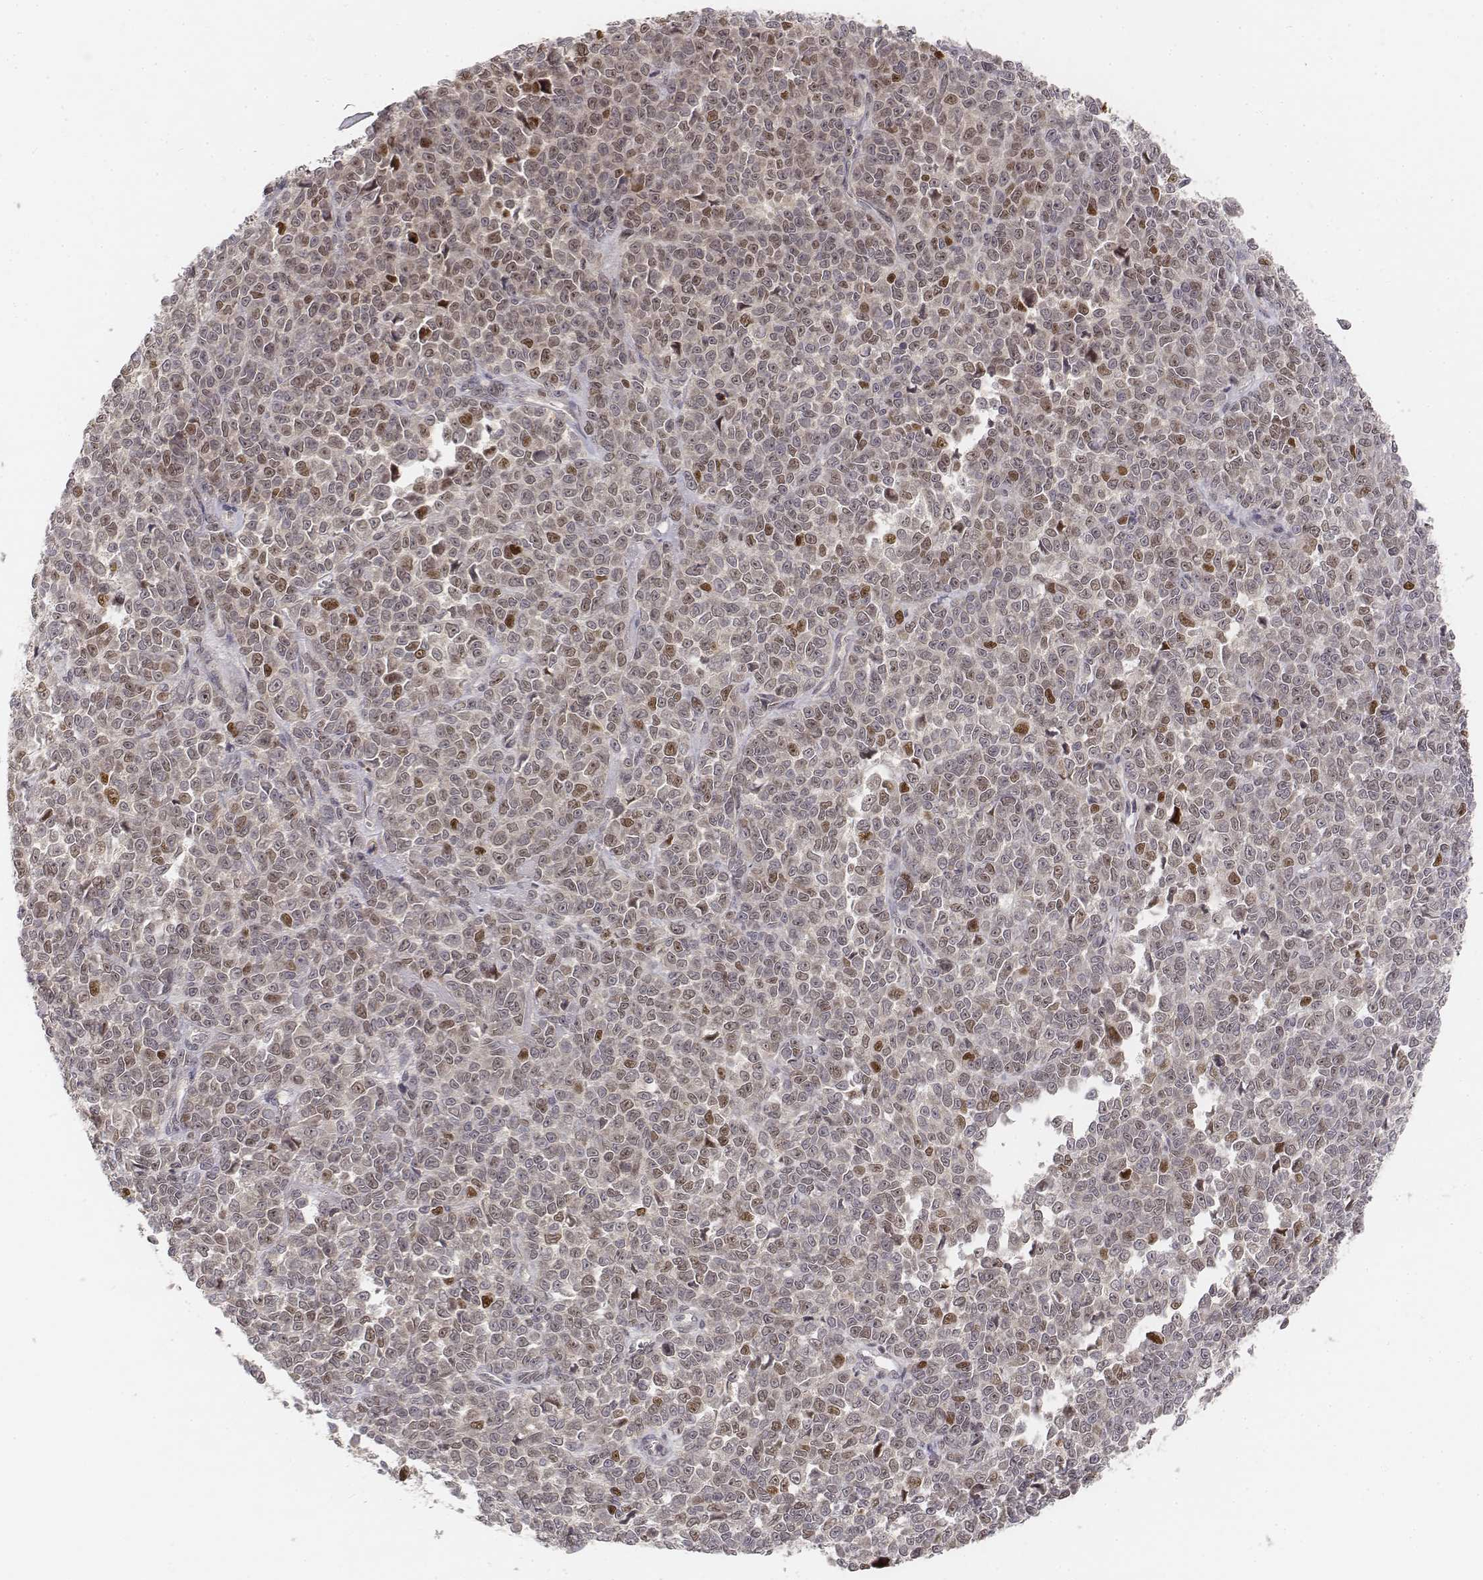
{"staining": {"intensity": "moderate", "quantity": "<25%", "location": "nuclear"}, "tissue": "melanoma", "cell_type": "Tumor cells", "image_type": "cancer", "snomed": [{"axis": "morphology", "description": "Malignant melanoma, NOS"}, {"axis": "topography", "description": "Skin"}], "caption": "Moderate nuclear protein staining is appreciated in approximately <25% of tumor cells in melanoma. (Brightfield microscopy of DAB IHC at high magnification).", "gene": "FANCD2", "patient": {"sex": "female", "age": 95}}